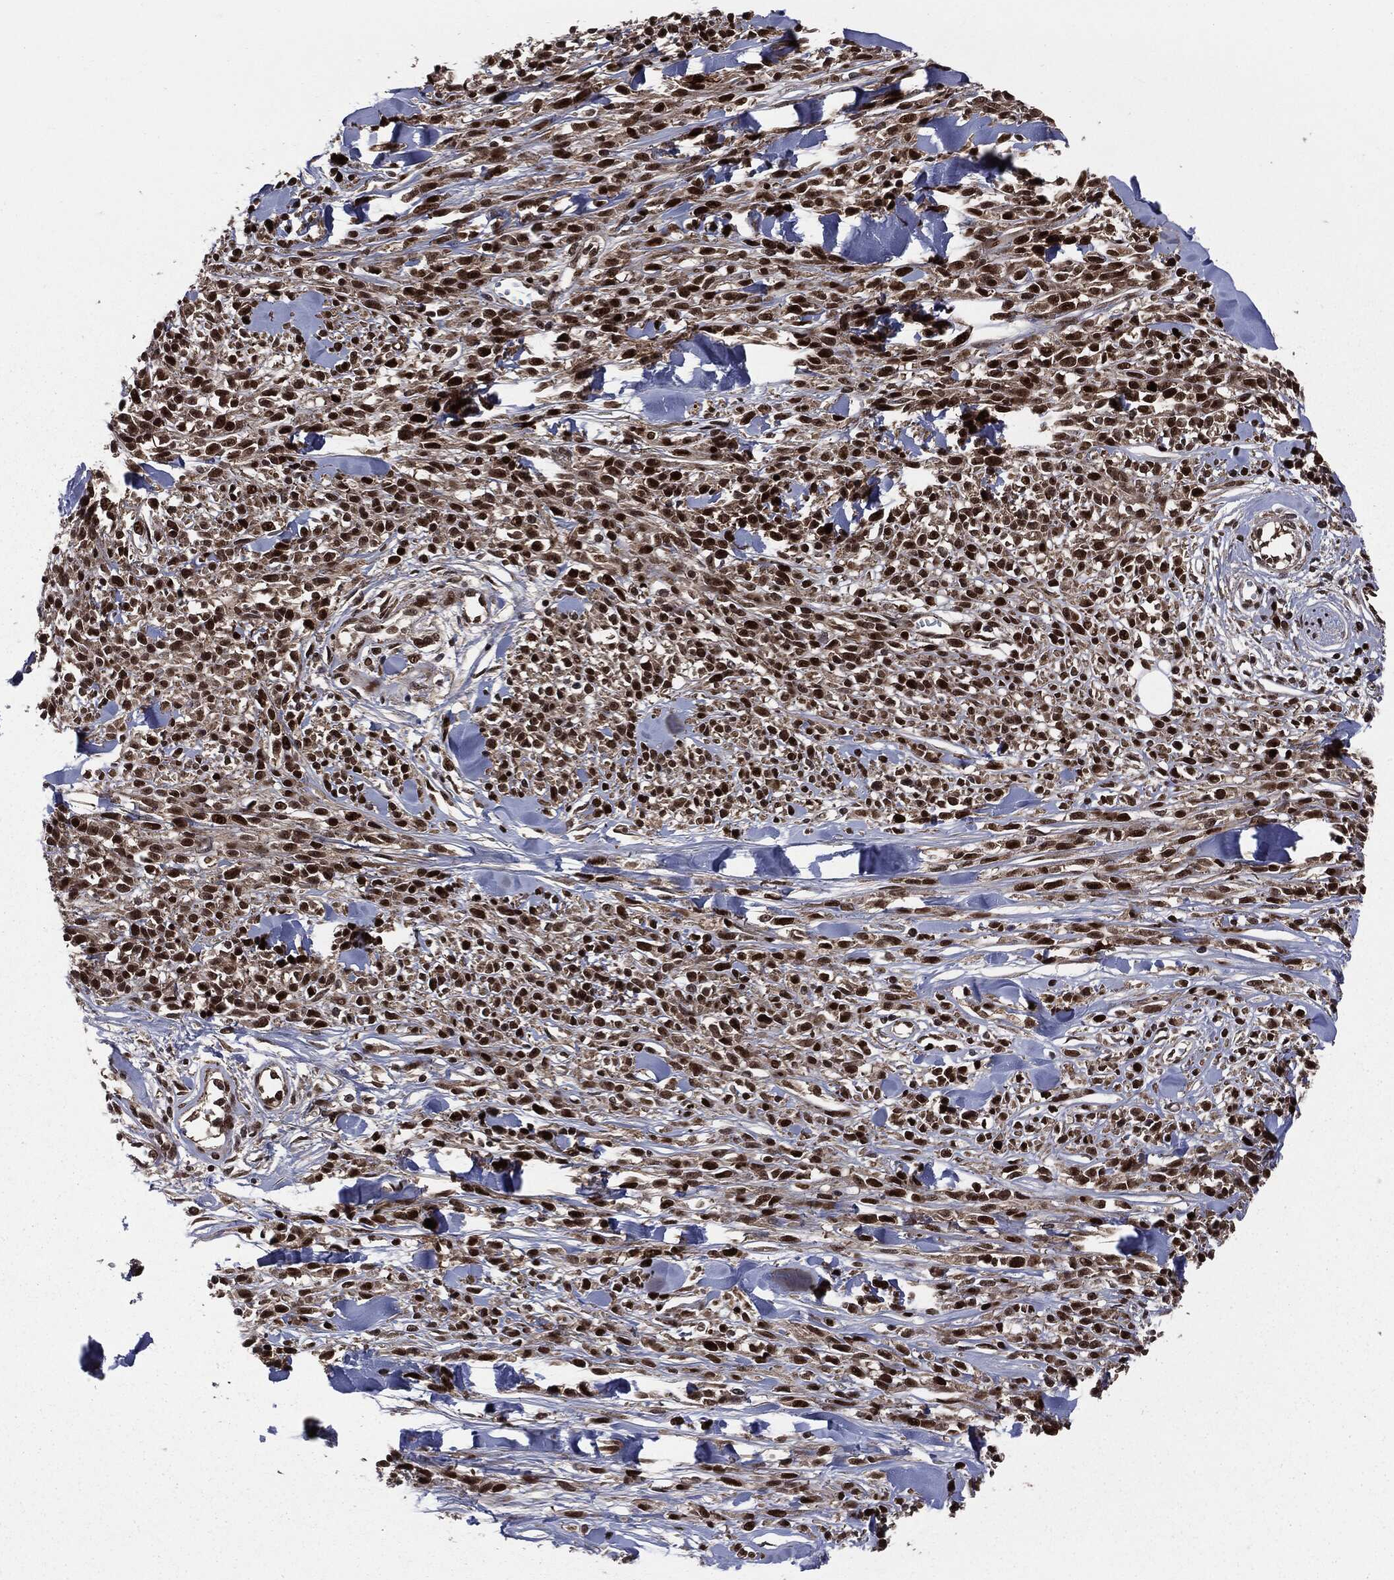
{"staining": {"intensity": "strong", "quantity": ">75%", "location": "nuclear"}, "tissue": "melanoma", "cell_type": "Tumor cells", "image_type": "cancer", "snomed": [{"axis": "morphology", "description": "Malignant melanoma, NOS"}, {"axis": "topography", "description": "Skin"}, {"axis": "topography", "description": "Skin of trunk"}], "caption": "Human malignant melanoma stained with a brown dye shows strong nuclear positive staining in about >75% of tumor cells.", "gene": "SMAD4", "patient": {"sex": "male", "age": 74}}